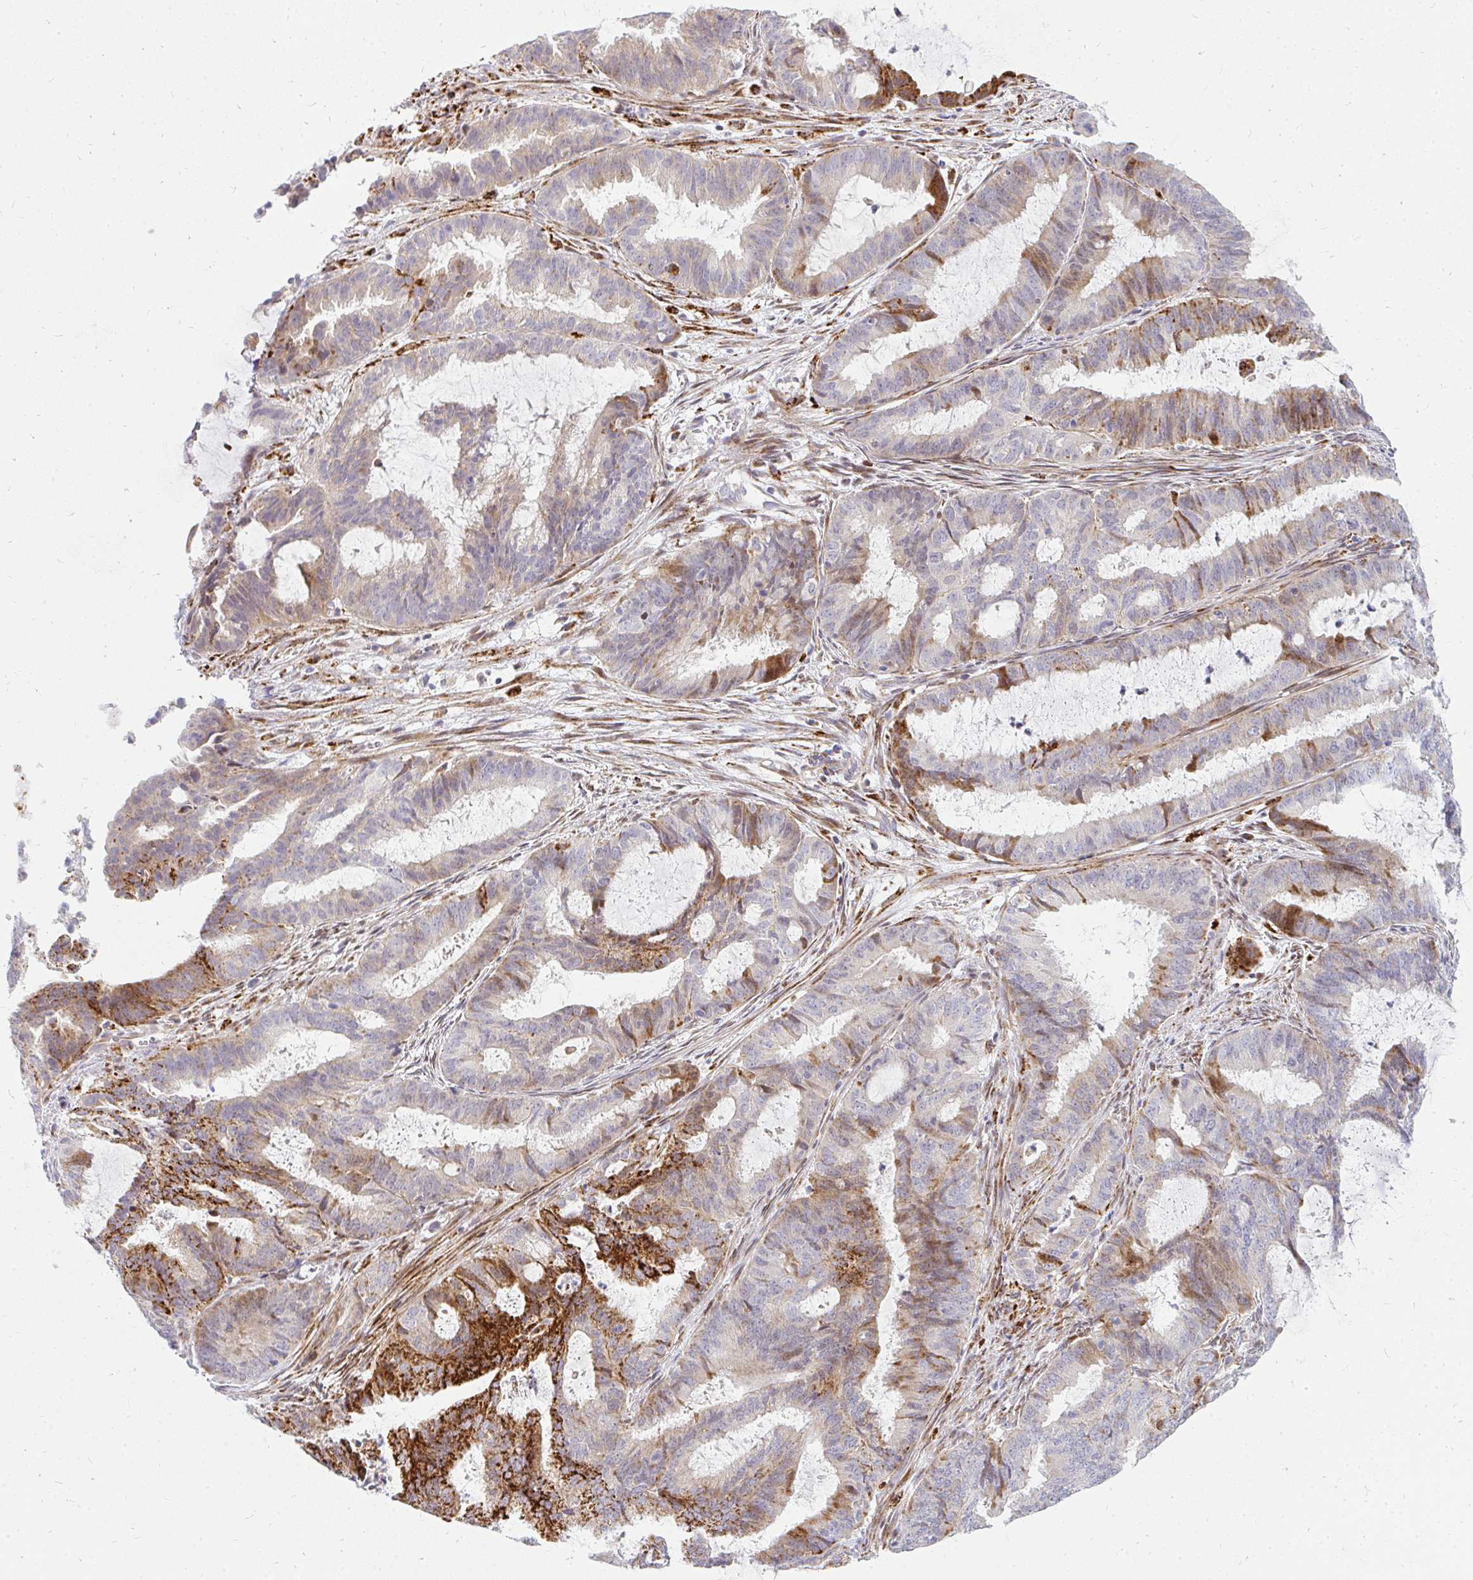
{"staining": {"intensity": "strong", "quantity": "<25%", "location": "cytoplasmic/membranous"}, "tissue": "endometrial cancer", "cell_type": "Tumor cells", "image_type": "cancer", "snomed": [{"axis": "morphology", "description": "Adenocarcinoma, NOS"}, {"axis": "topography", "description": "Endometrium"}], "caption": "The histopathology image shows a brown stain indicating the presence of a protein in the cytoplasmic/membranous of tumor cells in adenocarcinoma (endometrial). (DAB IHC with brightfield microscopy, high magnification).", "gene": "PLA2G5", "patient": {"sex": "female", "age": 51}}